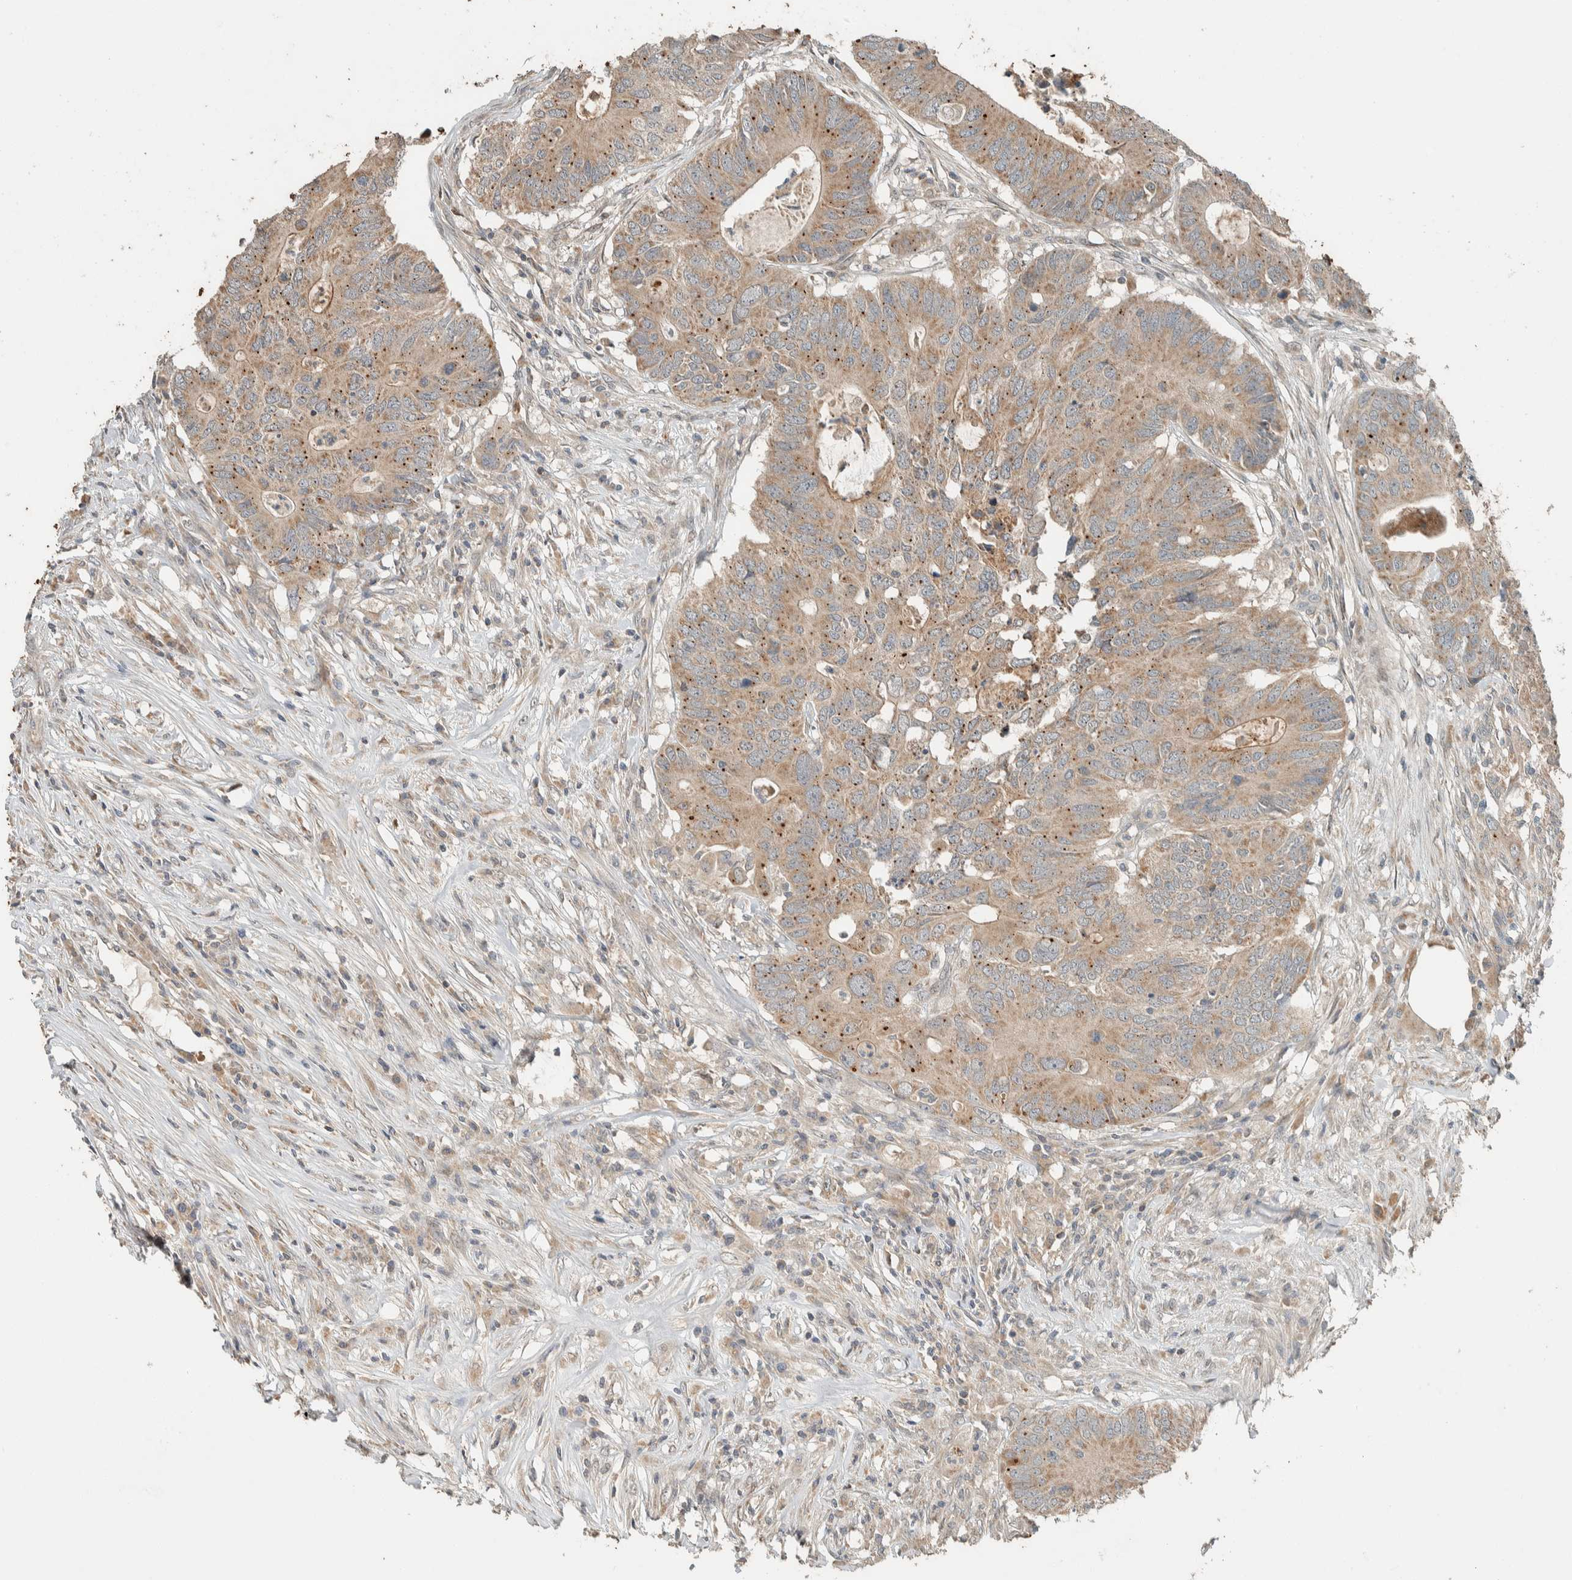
{"staining": {"intensity": "weak", "quantity": ">75%", "location": "cytoplasmic/membranous"}, "tissue": "colorectal cancer", "cell_type": "Tumor cells", "image_type": "cancer", "snomed": [{"axis": "morphology", "description": "Adenocarcinoma, NOS"}, {"axis": "topography", "description": "Colon"}], "caption": "Immunohistochemical staining of human colorectal cancer (adenocarcinoma) shows low levels of weak cytoplasmic/membranous protein staining in approximately >75% of tumor cells.", "gene": "NBR1", "patient": {"sex": "male", "age": 71}}